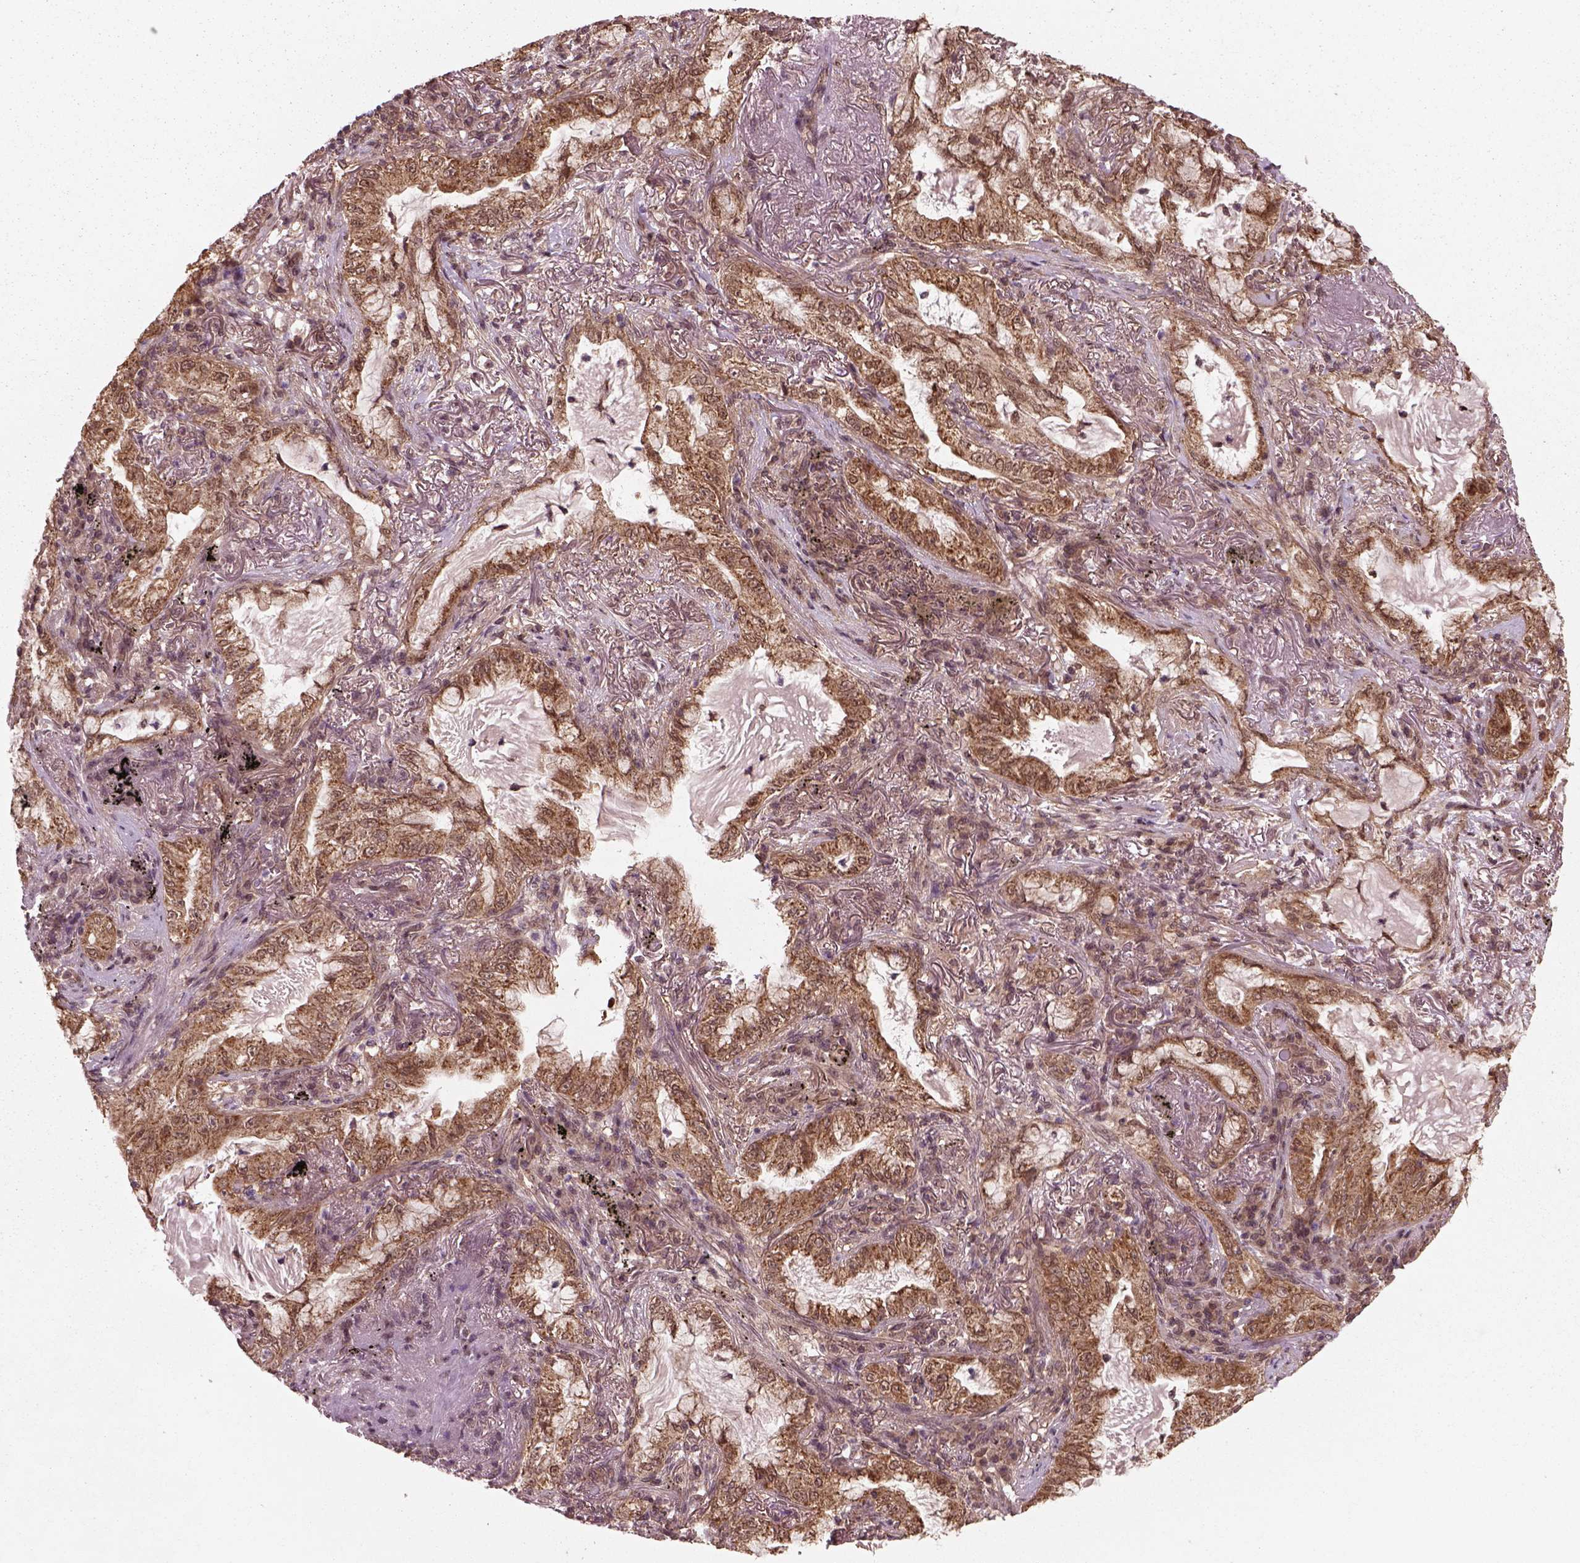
{"staining": {"intensity": "strong", "quantity": ">75%", "location": "cytoplasmic/membranous,nuclear"}, "tissue": "lung cancer", "cell_type": "Tumor cells", "image_type": "cancer", "snomed": [{"axis": "morphology", "description": "Adenocarcinoma, NOS"}, {"axis": "topography", "description": "Lung"}], "caption": "Lung cancer stained for a protein shows strong cytoplasmic/membranous and nuclear positivity in tumor cells.", "gene": "NUDT9", "patient": {"sex": "female", "age": 73}}